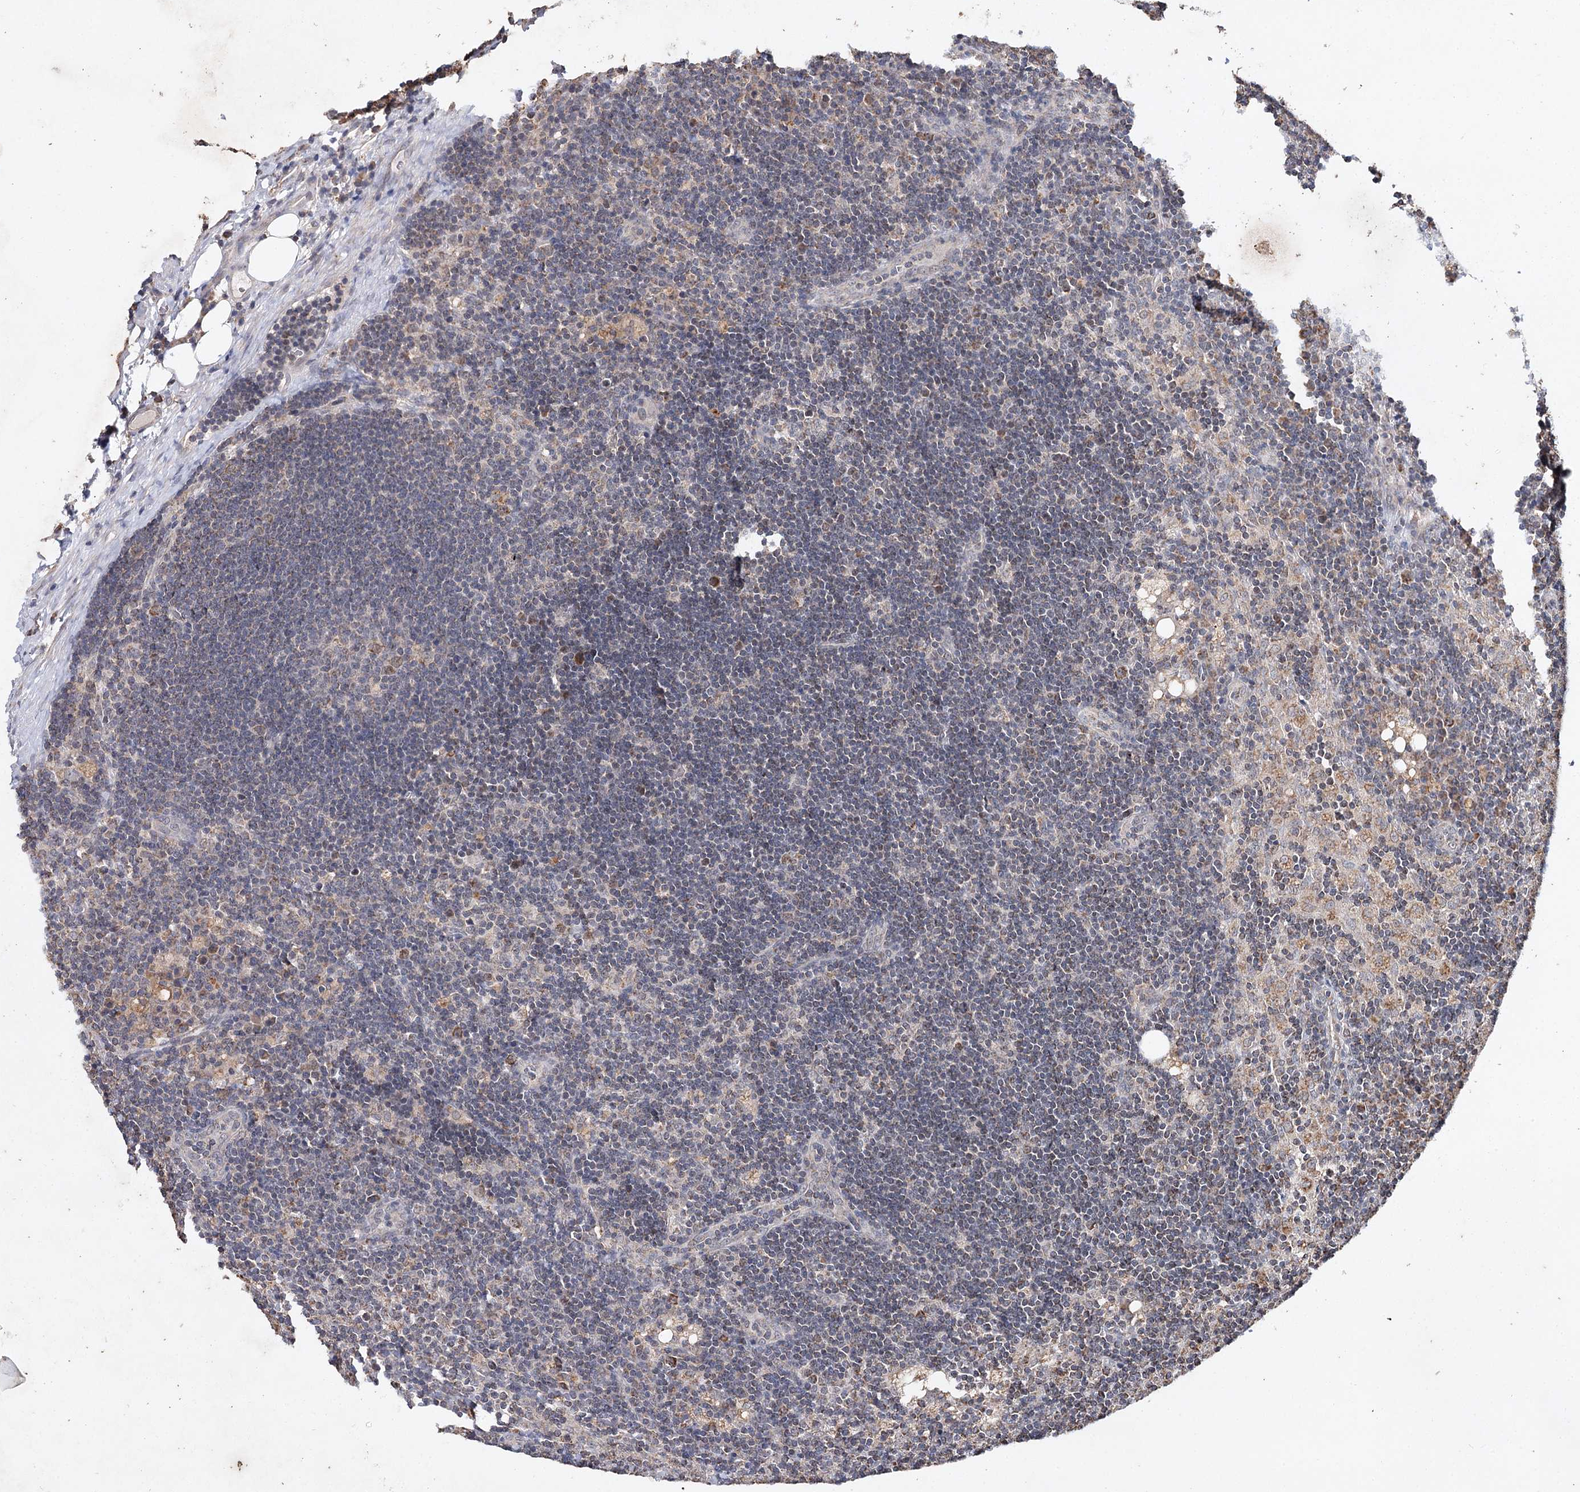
{"staining": {"intensity": "moderate", "quantity": "<25%", "location": "cytoplasmic/membranous"}, "tissue": "lymph node", "cell_type": "Germinal center cells", "image_type": "normal", "snomed": [{"axis": "morphology", "description": "Normal tissue, NOS"}, {"axis": "topography", "description": "Lymph node"}], "caption": "Immunohistochemical staining of normal lymph node shows low levels of moderate cytoplasmic/membranous positivity in approximately <25% of germinal center cells. The staining was performed using DAB (3,3'-diaminobenzidine) to visualize the protein expression in brown, while the nuclei were stained in blue with hematoxylin (Magnification: 20x).", "gene": "PIK3CB", "patient": {"sex": "male", "age": 24}}